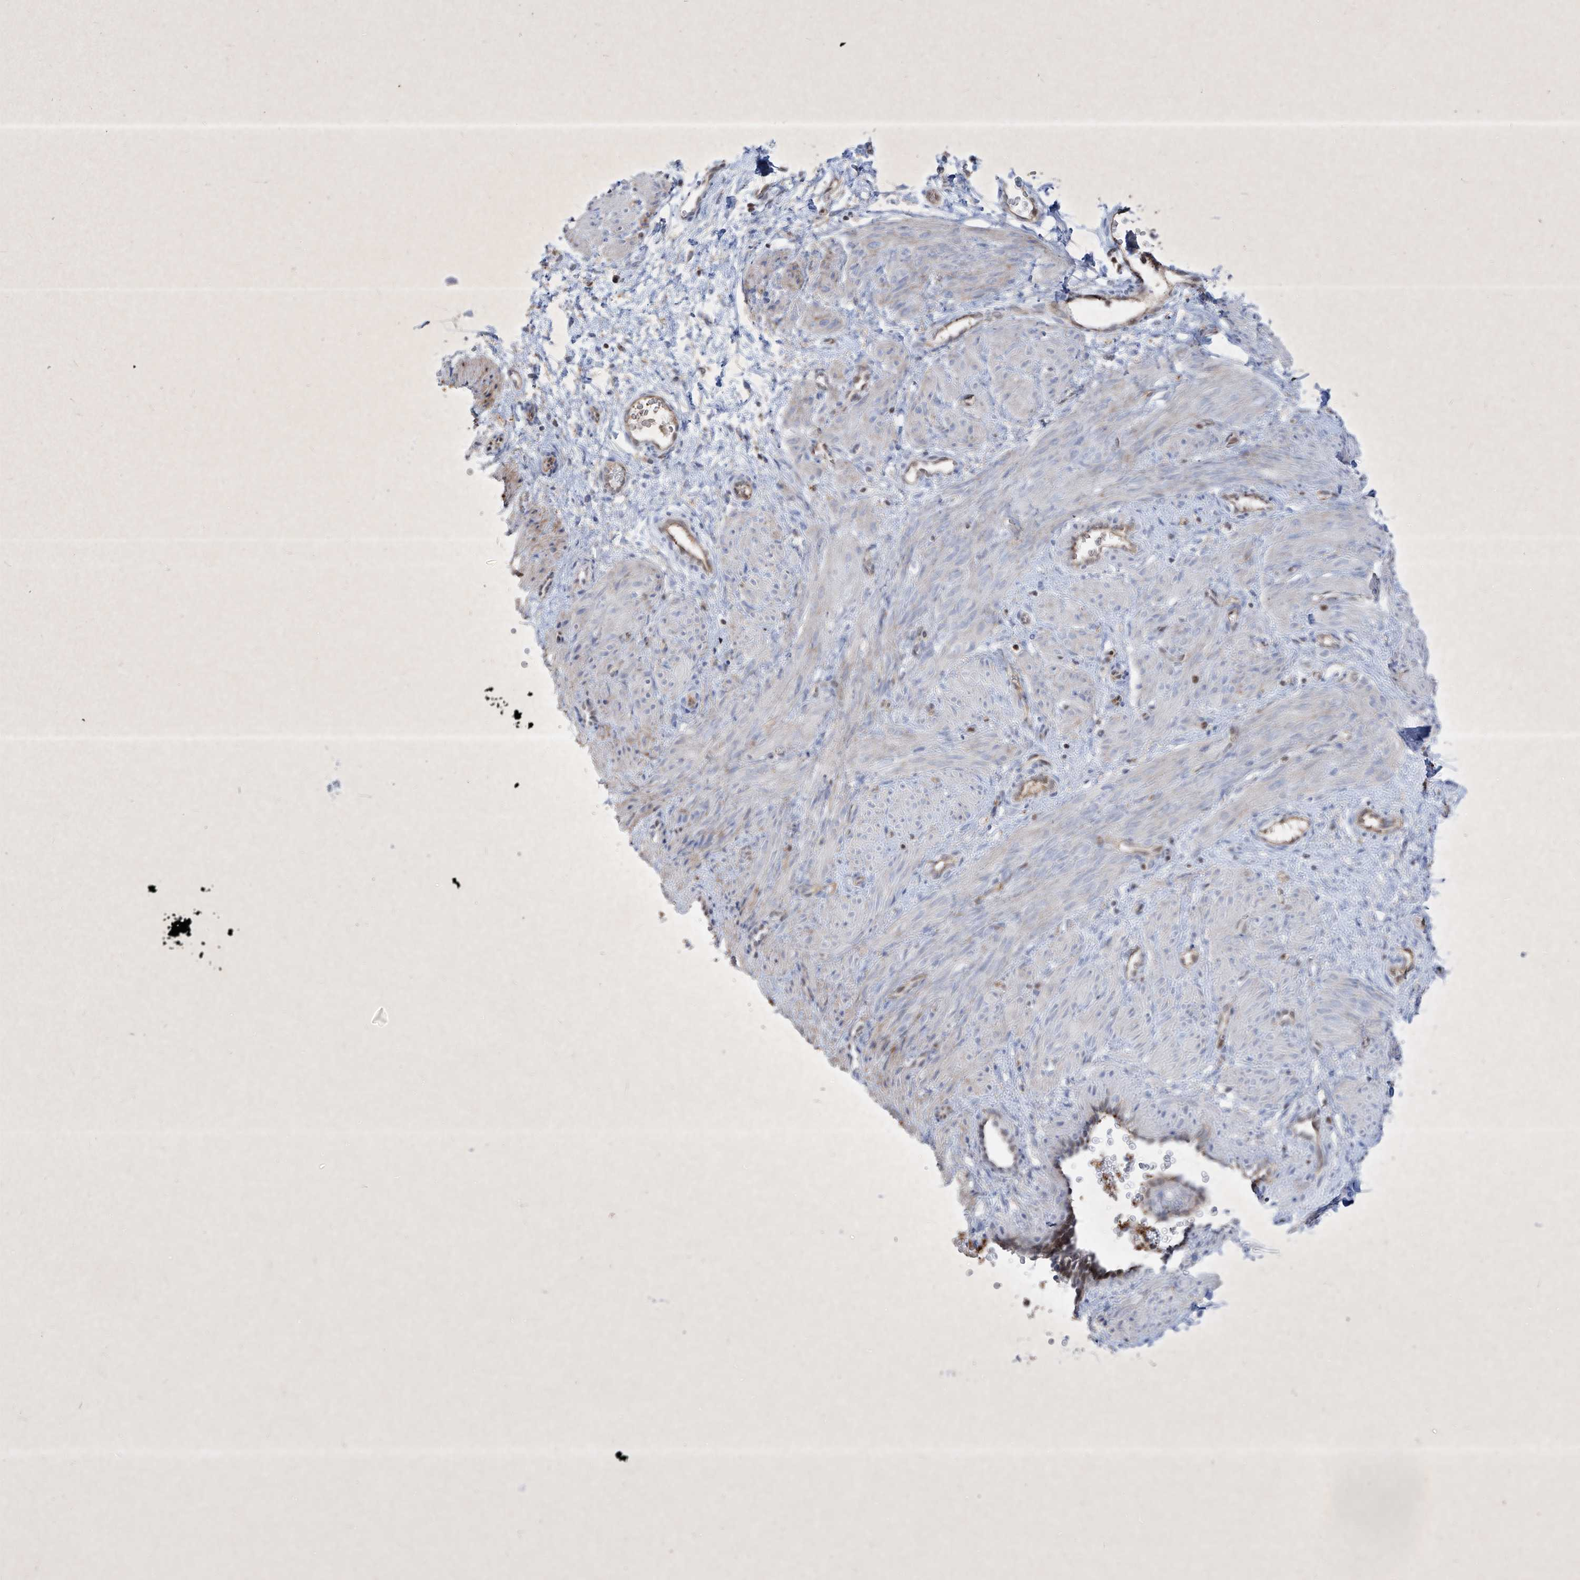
{"staining": {"intensity": "weak", "quantity": "<25%", "location": "cytoplasmic/membranous"}, "tissue": "smooth muscle", "cell_type": "Smooth muscle cells", "image_type": "normal", "snomed": [{"axis": "morphology", "description": "Normal tissue, NOS"}, {"axis": "topography", "description": "Endometrium"}], "caption": "Protein analysis of unremarkable smooth muscle demonstrates no significant positivity in smooth muscle cells. The staining was performed using DAB (3,3'-diaminobenzidine) to visualize the protein expression in brown, while the nuclei were stained in blue with hematoxylin (Magnification: 20x).", "gene": "PSMB10", "patient": {"sex": "female", "age": 33}}